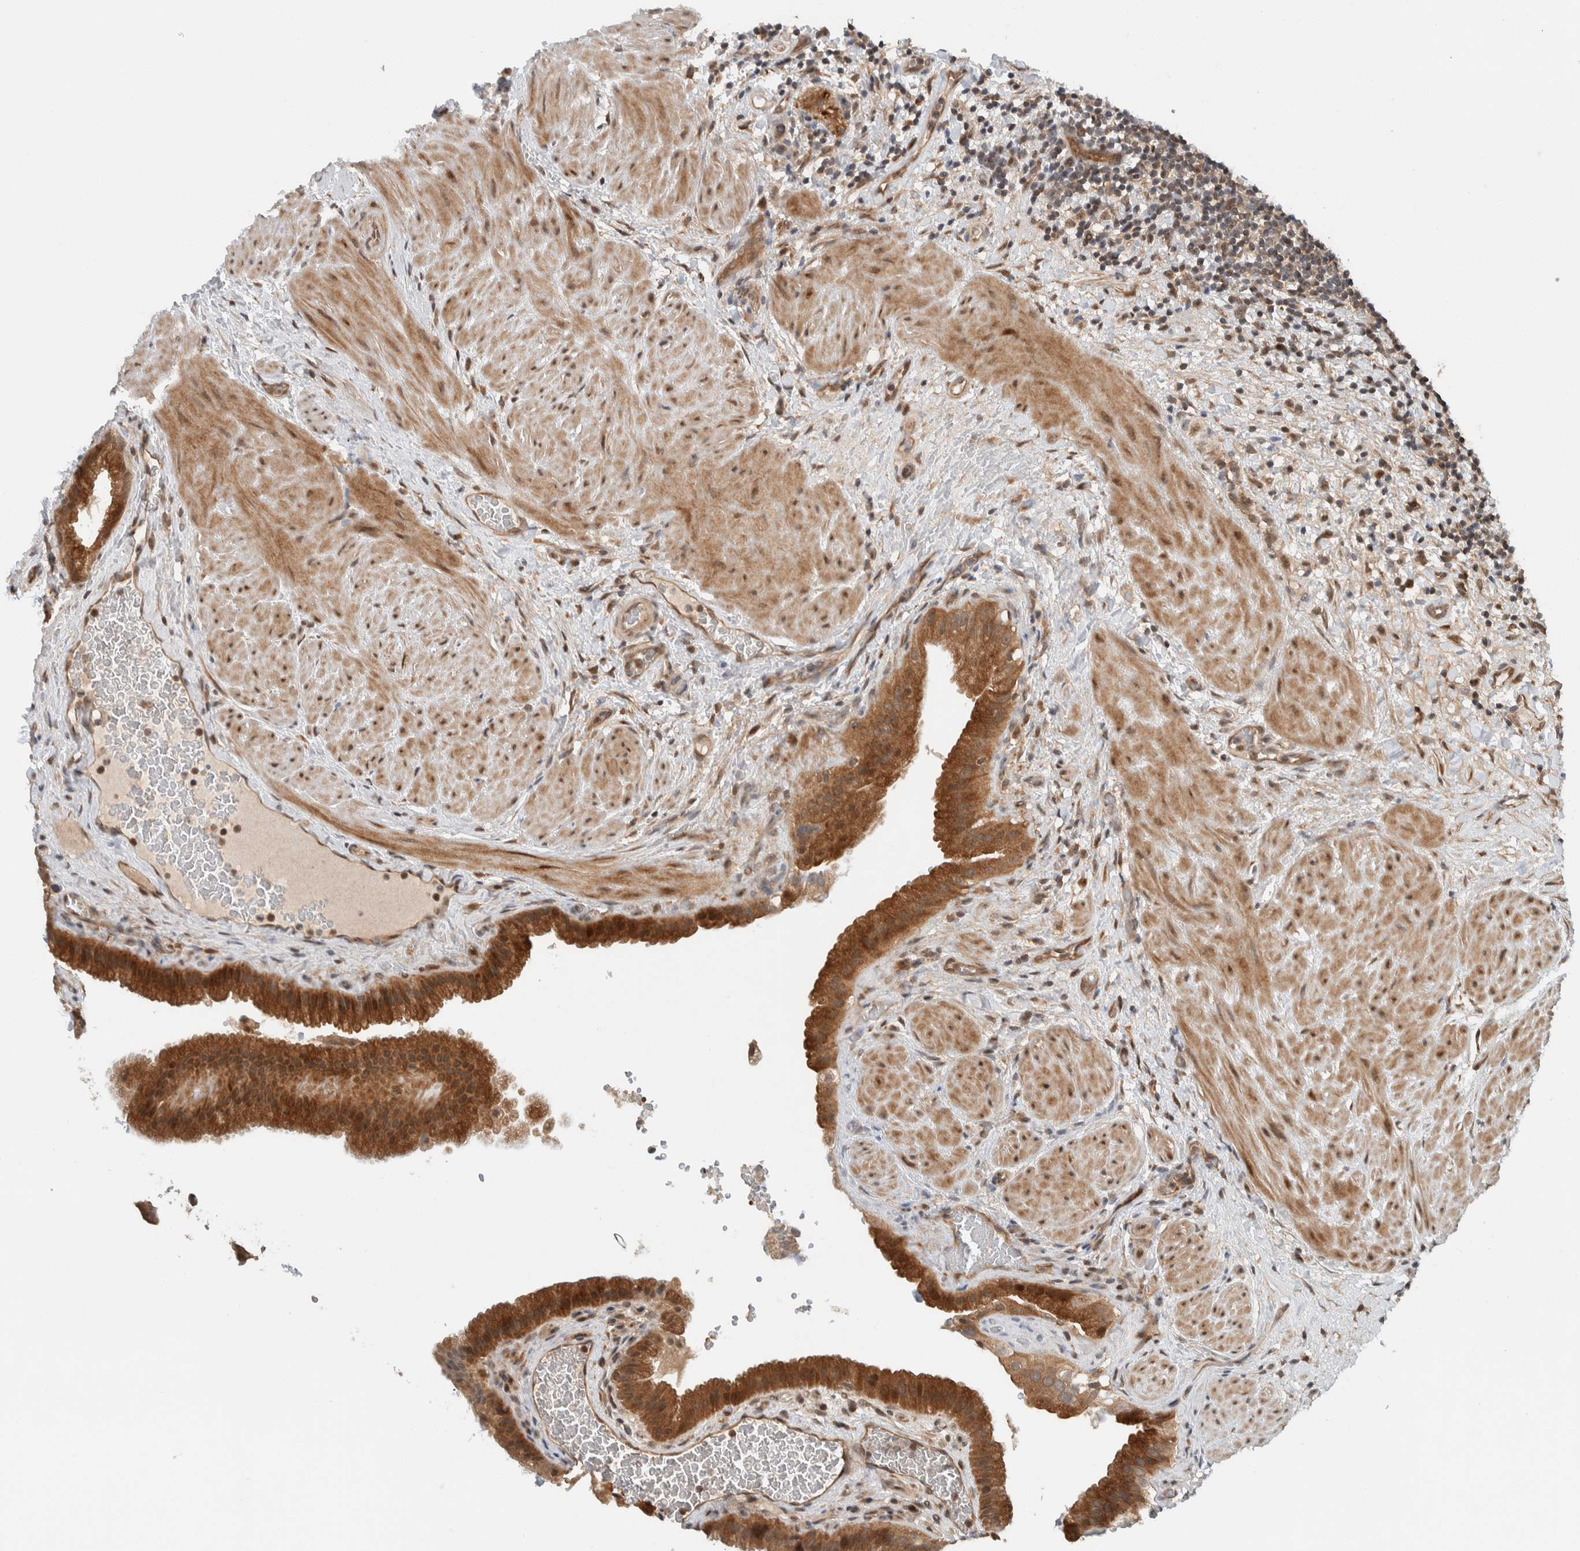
{"staining": {"intensity": "strong", "quantity": ">75%", "location": "cytoplasmic/membranous"}, "tissue": "gallbladder", "cell_type": "Glandular cells", "image_type": "normal", "snomed": [{"axis": "morphology", "description": "Normal tissue, NOS"}, {"axis": "topography", "description": "Gallbladder"}], "caption": "Immunohistochemical staining of benign human gallbladder reveals high levels of strong cytoplasmic/membranous staining in approximately >75% of glandular cells. (Stains: DAB in brown, nuclei in blue, Microscopy: brightfield microscopy at high magnification).", "gene": "KLHL6", "patient": {"sex": "male", "age": 49}}